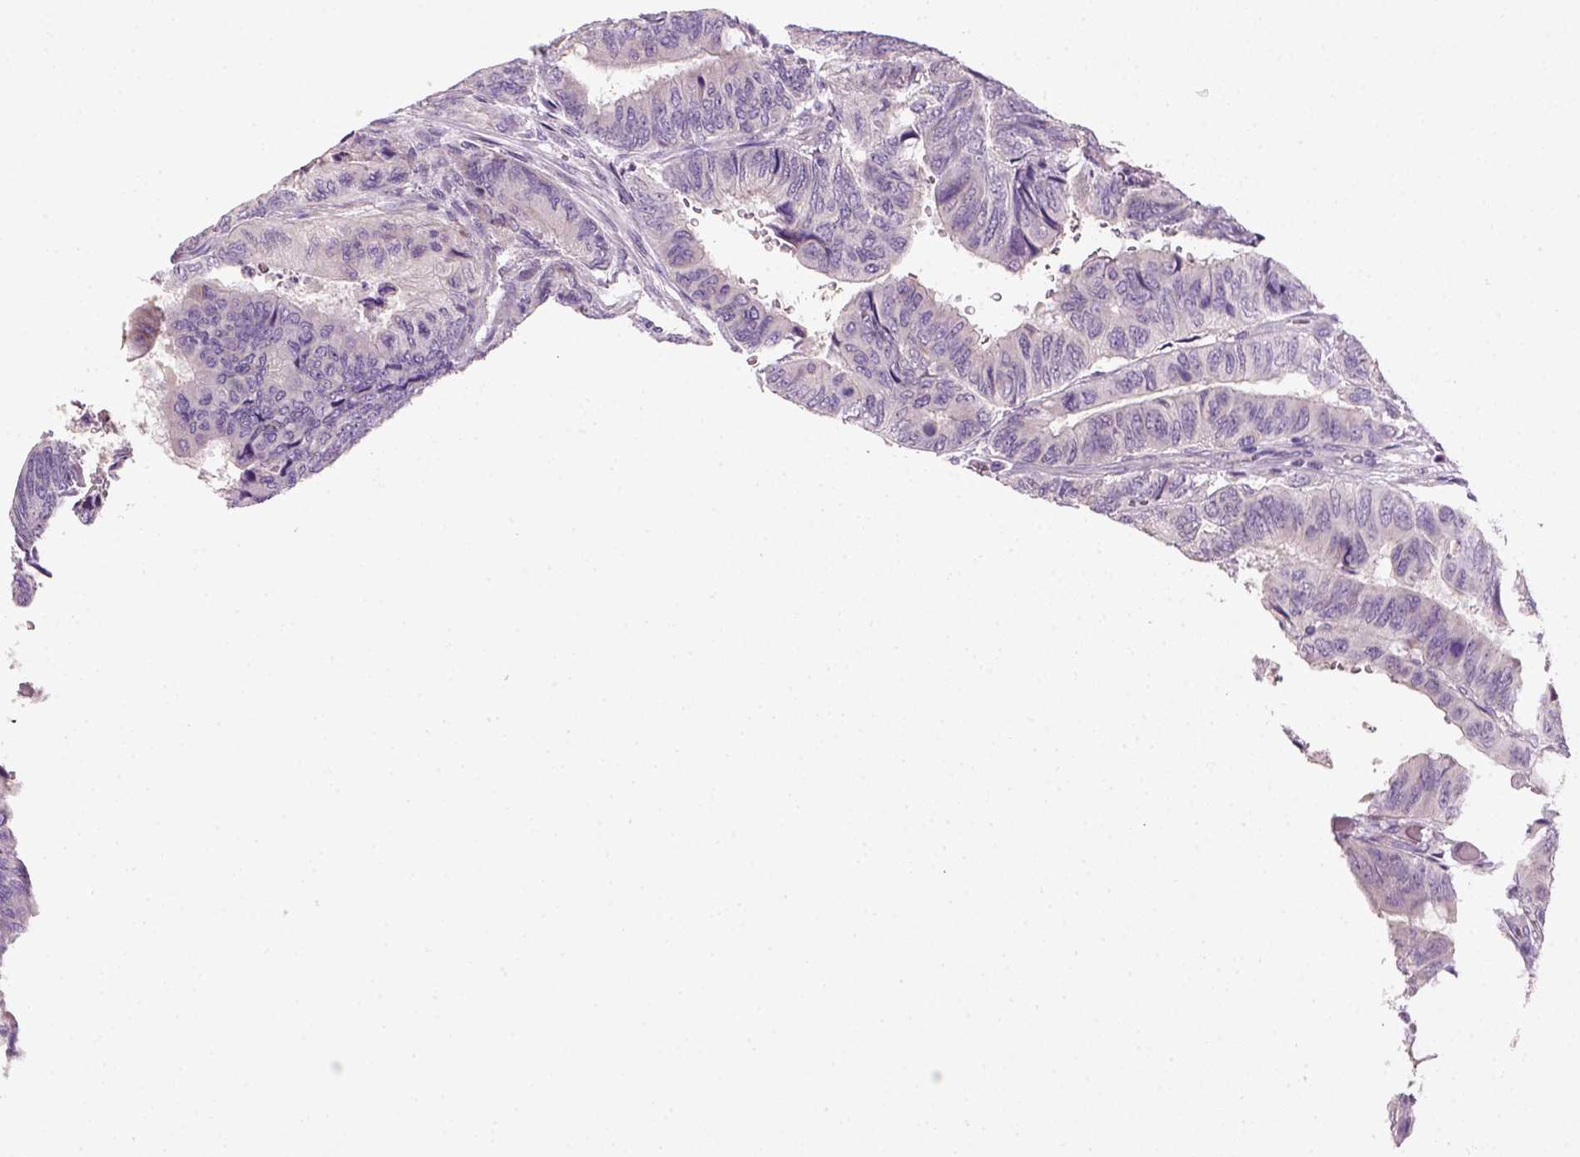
{"staining": {"intensity": "negative", "quantity": "none", "location": "none"}, "tissue": "colorectal cancer", "cell_type": "Tumor cells", "image_type": "cancer", "snomed": [{"axis": "morphology", "description": "Normal tissue, NOS"}, {"axis": "morphology", "description": "Adenocarcinoma, NOS"}, {"axis": "topography", "description": "Rectum"}, {"axis": "topography", "description": "Peripheral nerve tissue"}], "caption": "Human adenocarcinoma (colorectal) stained for a protein using IHC demonstrates no positivity in tumor cells.", "gene": "NUDT6", "patient": {"sex": "male", "age": 92}}